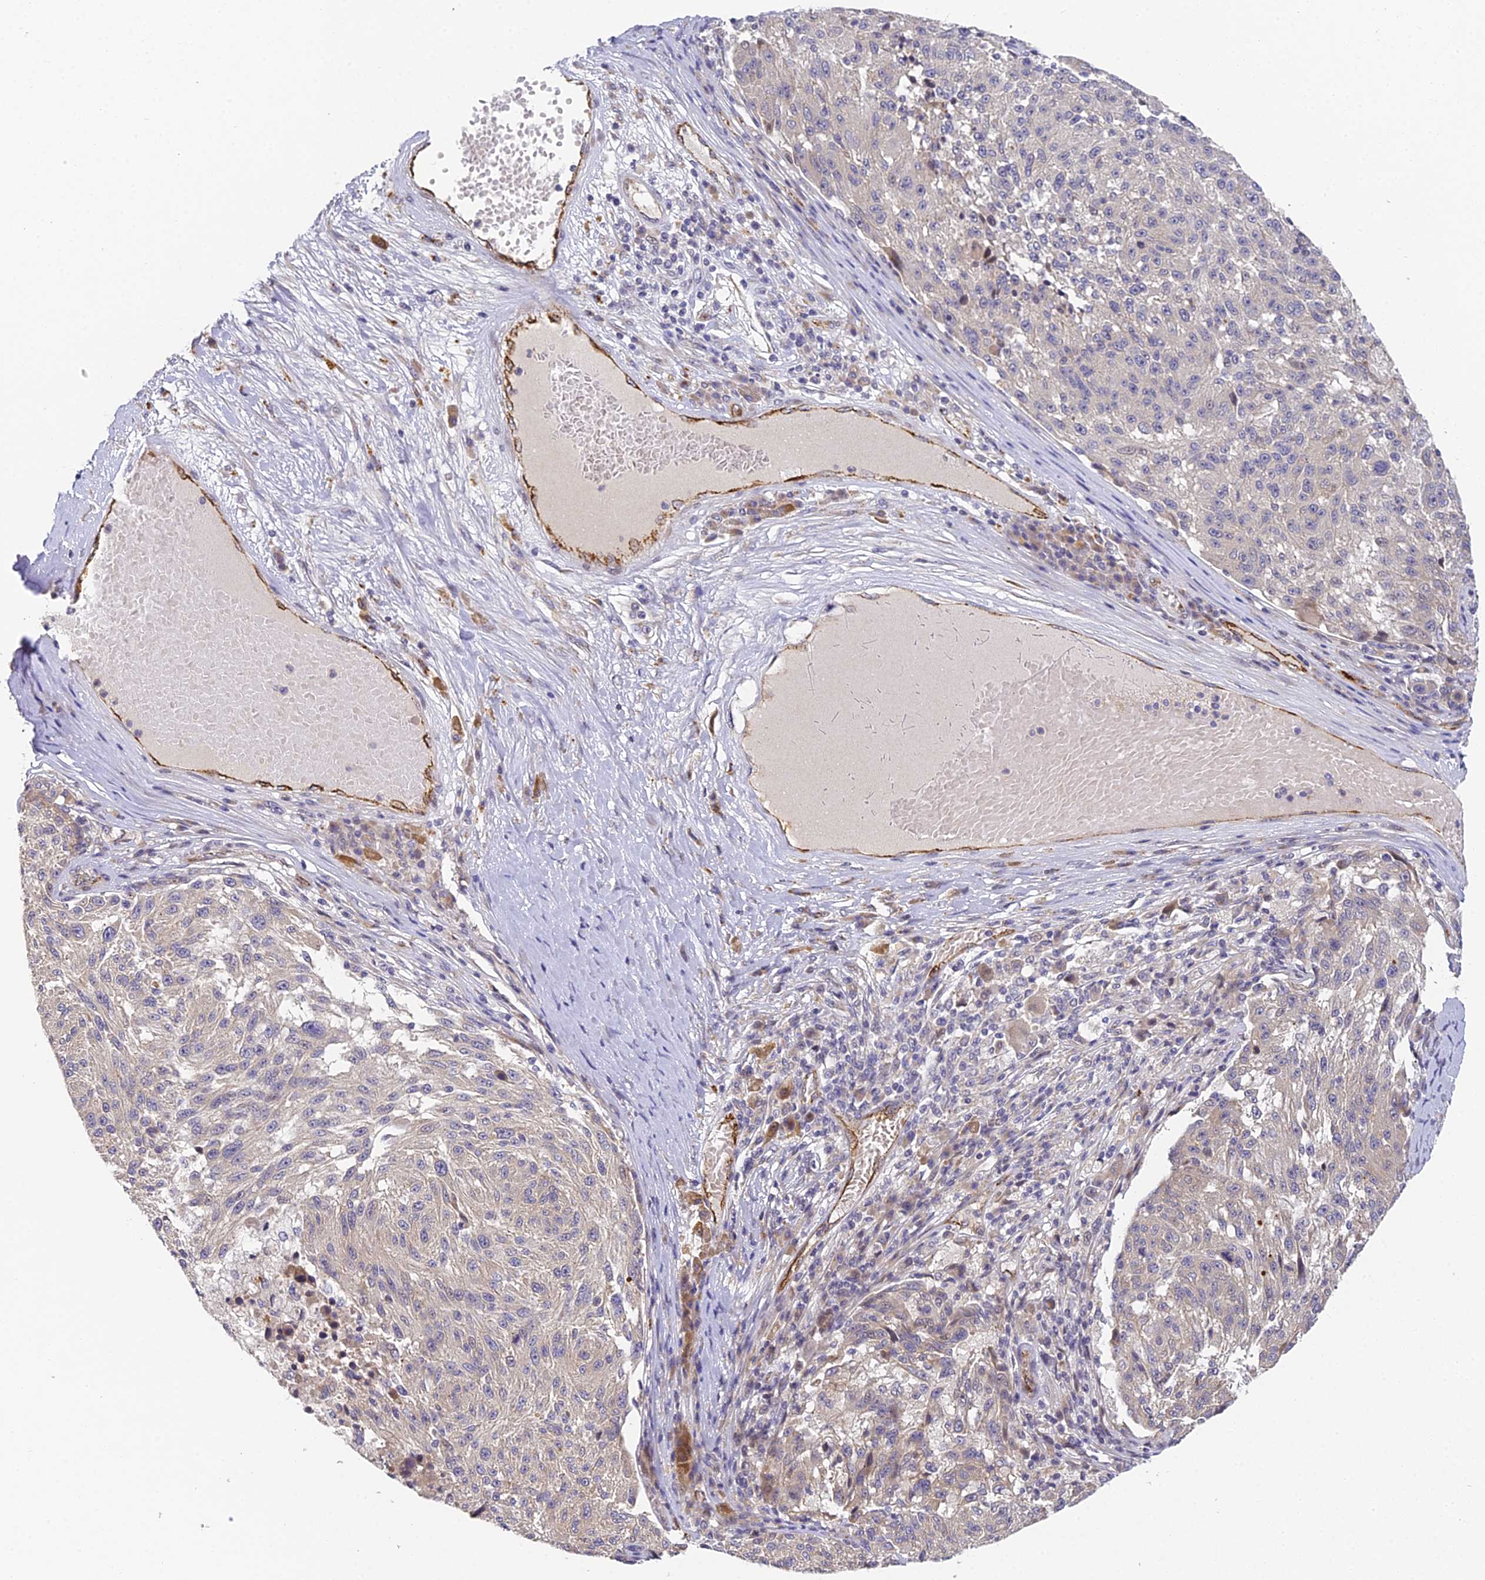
{"staining": {"intensity": "negative", "quantity": "none", "location": "none"}, "tissue": "melanoma", "cell_type": "Tumor cells", "image_type": "cancer", "snomed": [{"axis": "morphology", "description": "Malignant melanoma, NOS"}, {"axis": "topography", "description": "Skin"}], "caption": "Immunohistochemistry (IHC) photomicrograph of malignant melanoma stained for a protein (brown), which shows no positivity in tumor cells.", "gene": "DNAAF10", "patient": {"sex": "male", "age": 53}}